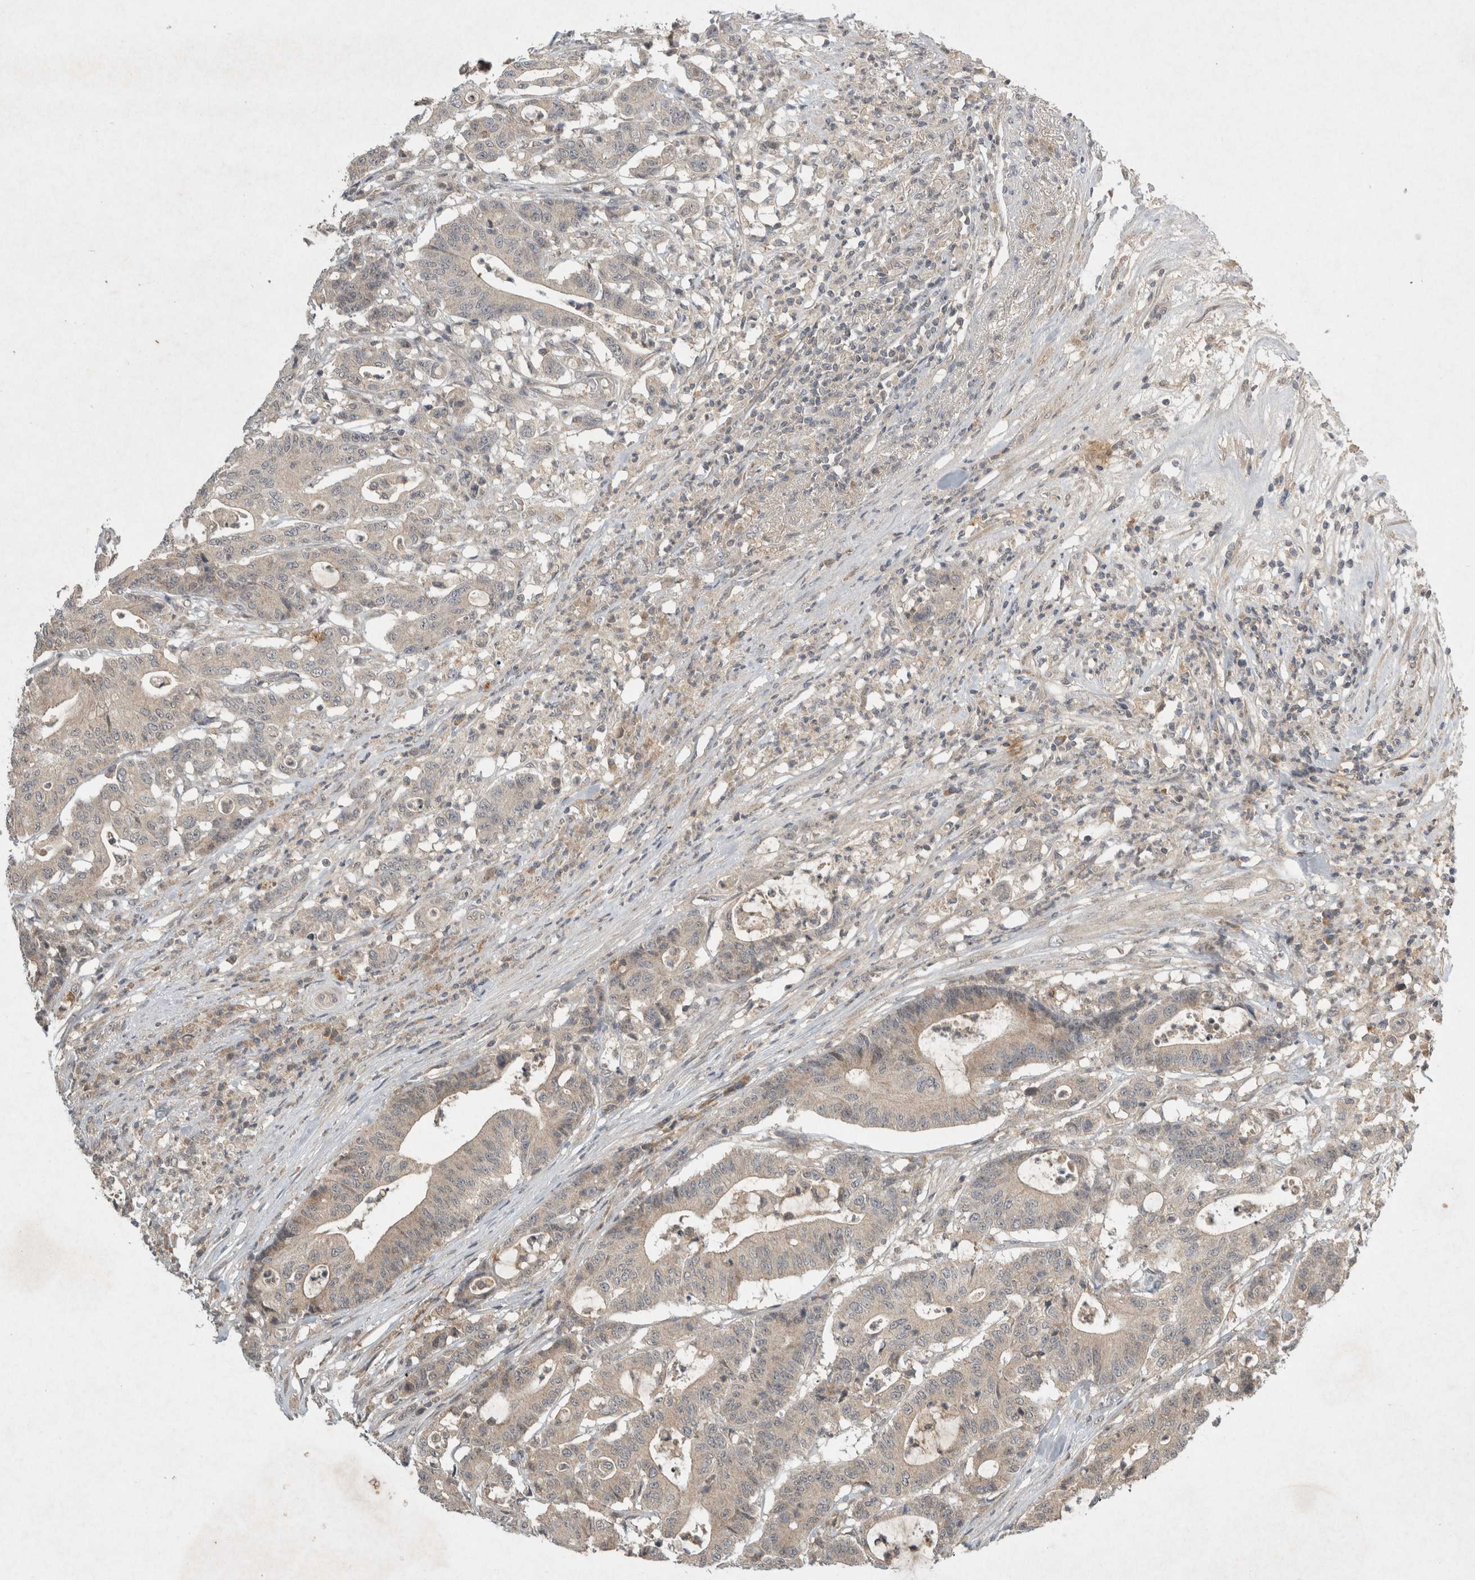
{"staining": {"intensity": "weak", "quantity": "<25%", "location": "cytoplasmic/membranous"}, "tissue": "colorectal cancer", "cell_type": "Tumor cells", "image_type": "cancer", "snomed": [{"axis": "morphology", "description": "Adenocarcinoma, NOS"}, {"axis": "topography", "description": "Colon"}], "caption": "There is no significant expression in tumor cells of colorectal cancer (adenocarcinoma).", "gene": "LOXL2", "patient": {"sex": "female", "age": 84}}